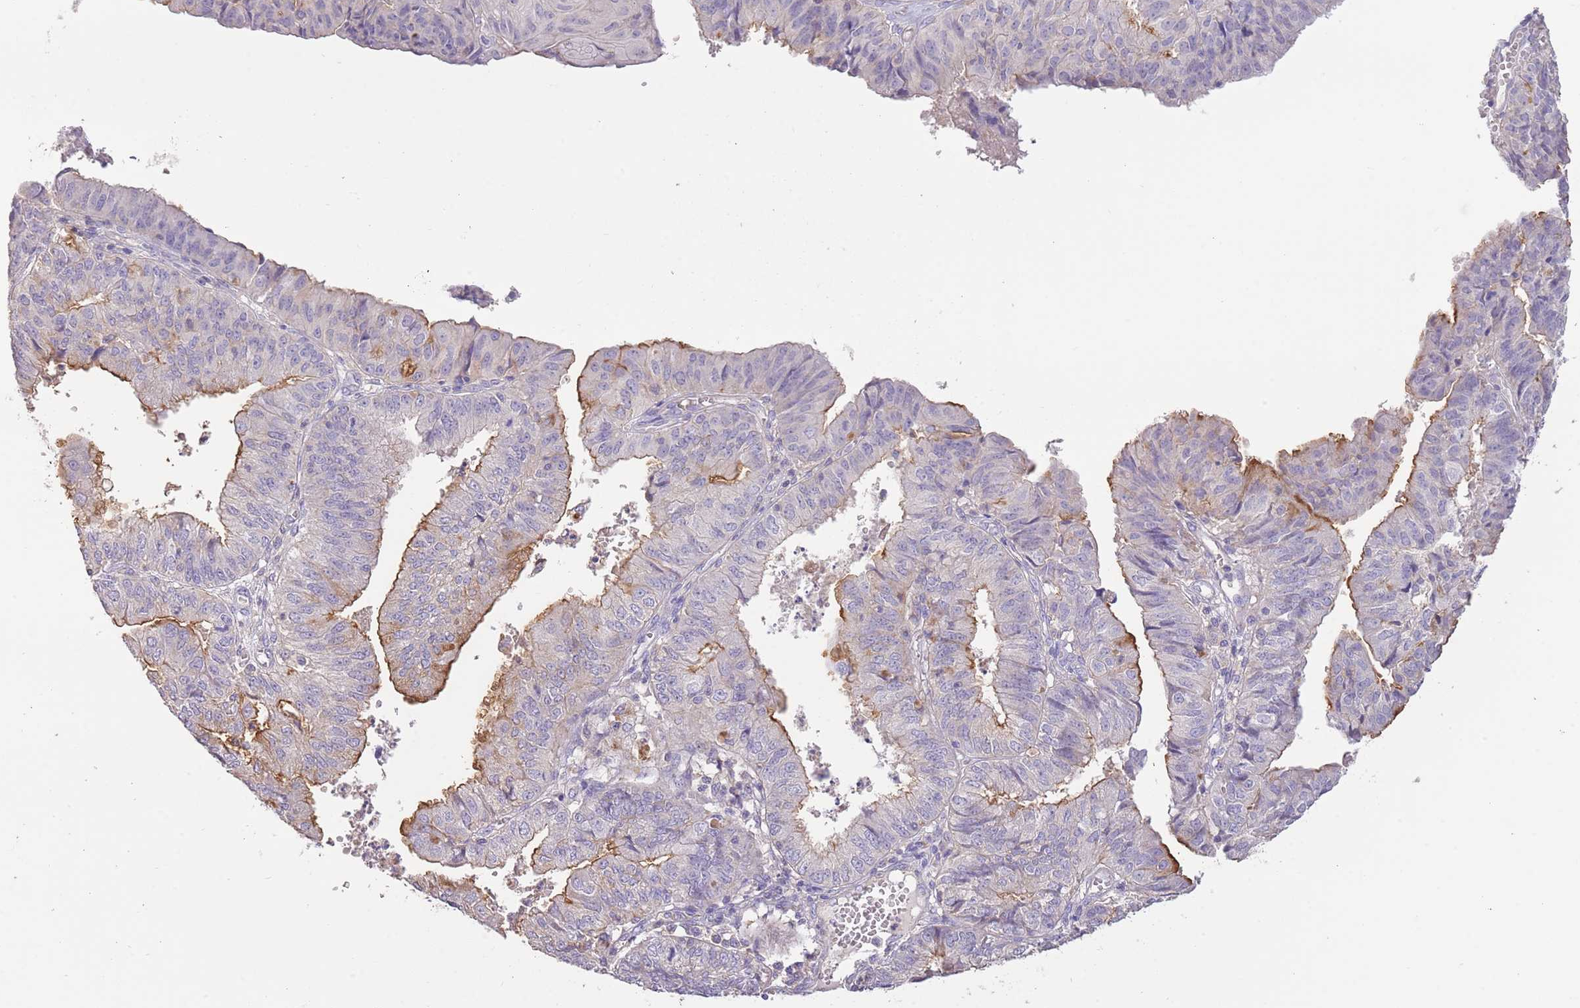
{"staining": {"intensity": "moderate", "quantity": "<25%", "location": "cytoplasmic/membranous"}, "tissue": "endometrial cancer", "cell_type": "Tumor cells", "image_type": "cancer", "snomed": [{"axis": "morphology", "description": "Adenocarcinoma, NOS"}, {"axis": "topography", "description": "Endometrium"}], "caption": "A brown stain labels moderate cytoplasmic/membranous expression of a protein in endometrial cancer tumor cells.", "gene": "SFTPA1", "patient": {"sex": "female", "age": 56}}